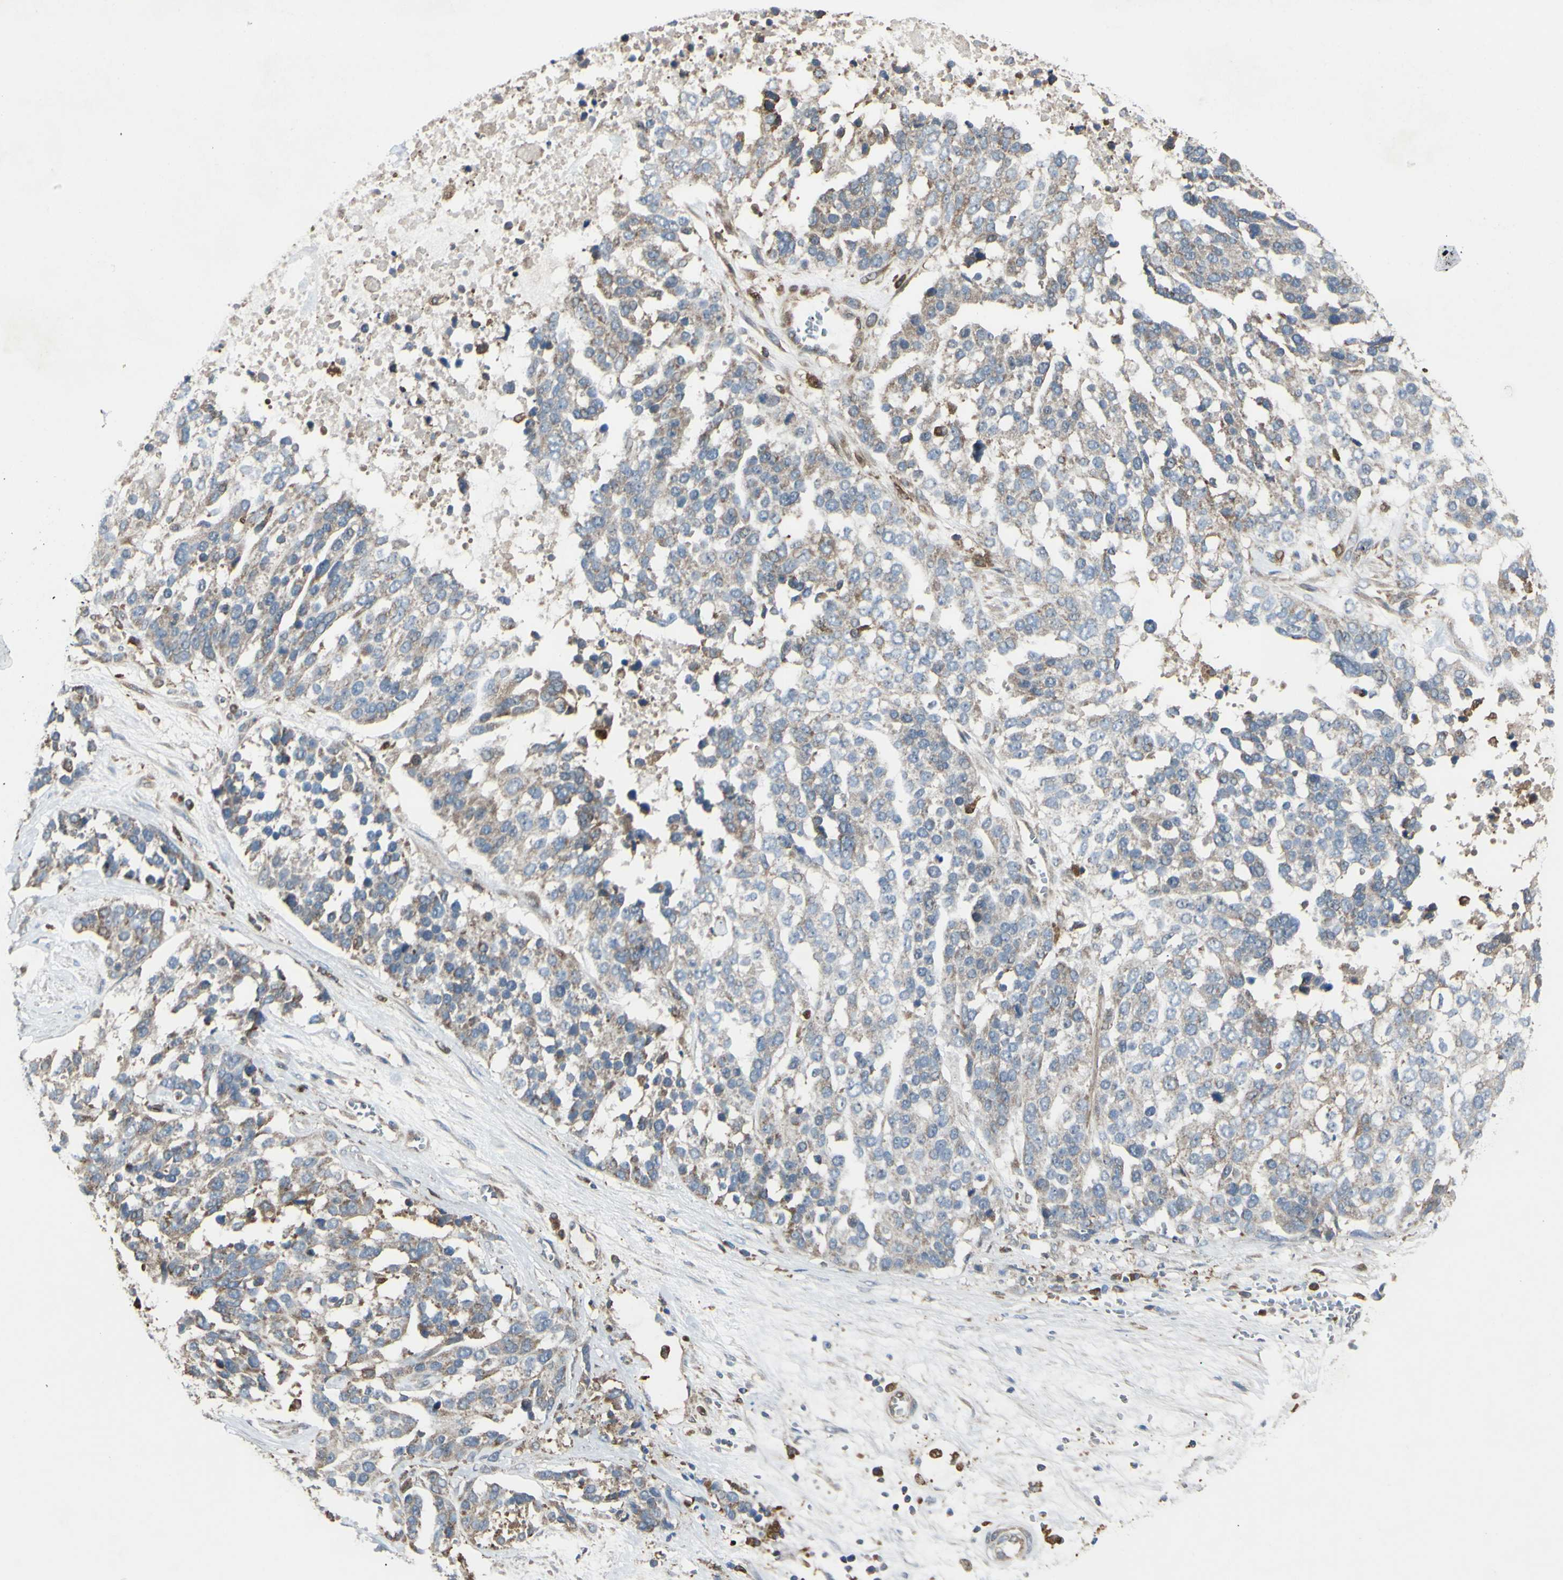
{"staining": {"intensity": "moderate", "quantity": "25%-75%", "location": "cytoplasmic/membranous"}, "tissue": "ovarian cancer", "cell_type": "Tumor cells", "image_type": "cancer", "snomed": [{"axis": "morphology", "description": "Cystadenocarcinoma, serous, NOS"}, {"axis": "topography", "description": "Ovary"}], "caption": "Immunohistochemical staining of ovarian cancer (serous cystadenocarcinoma) exhibits moderate cytoplasmic/membranous protein positivity in approximately 25%-75% of tumor cells.", "gene": "IGSF9B", "patient": {"sex": "female", "age": 44}}